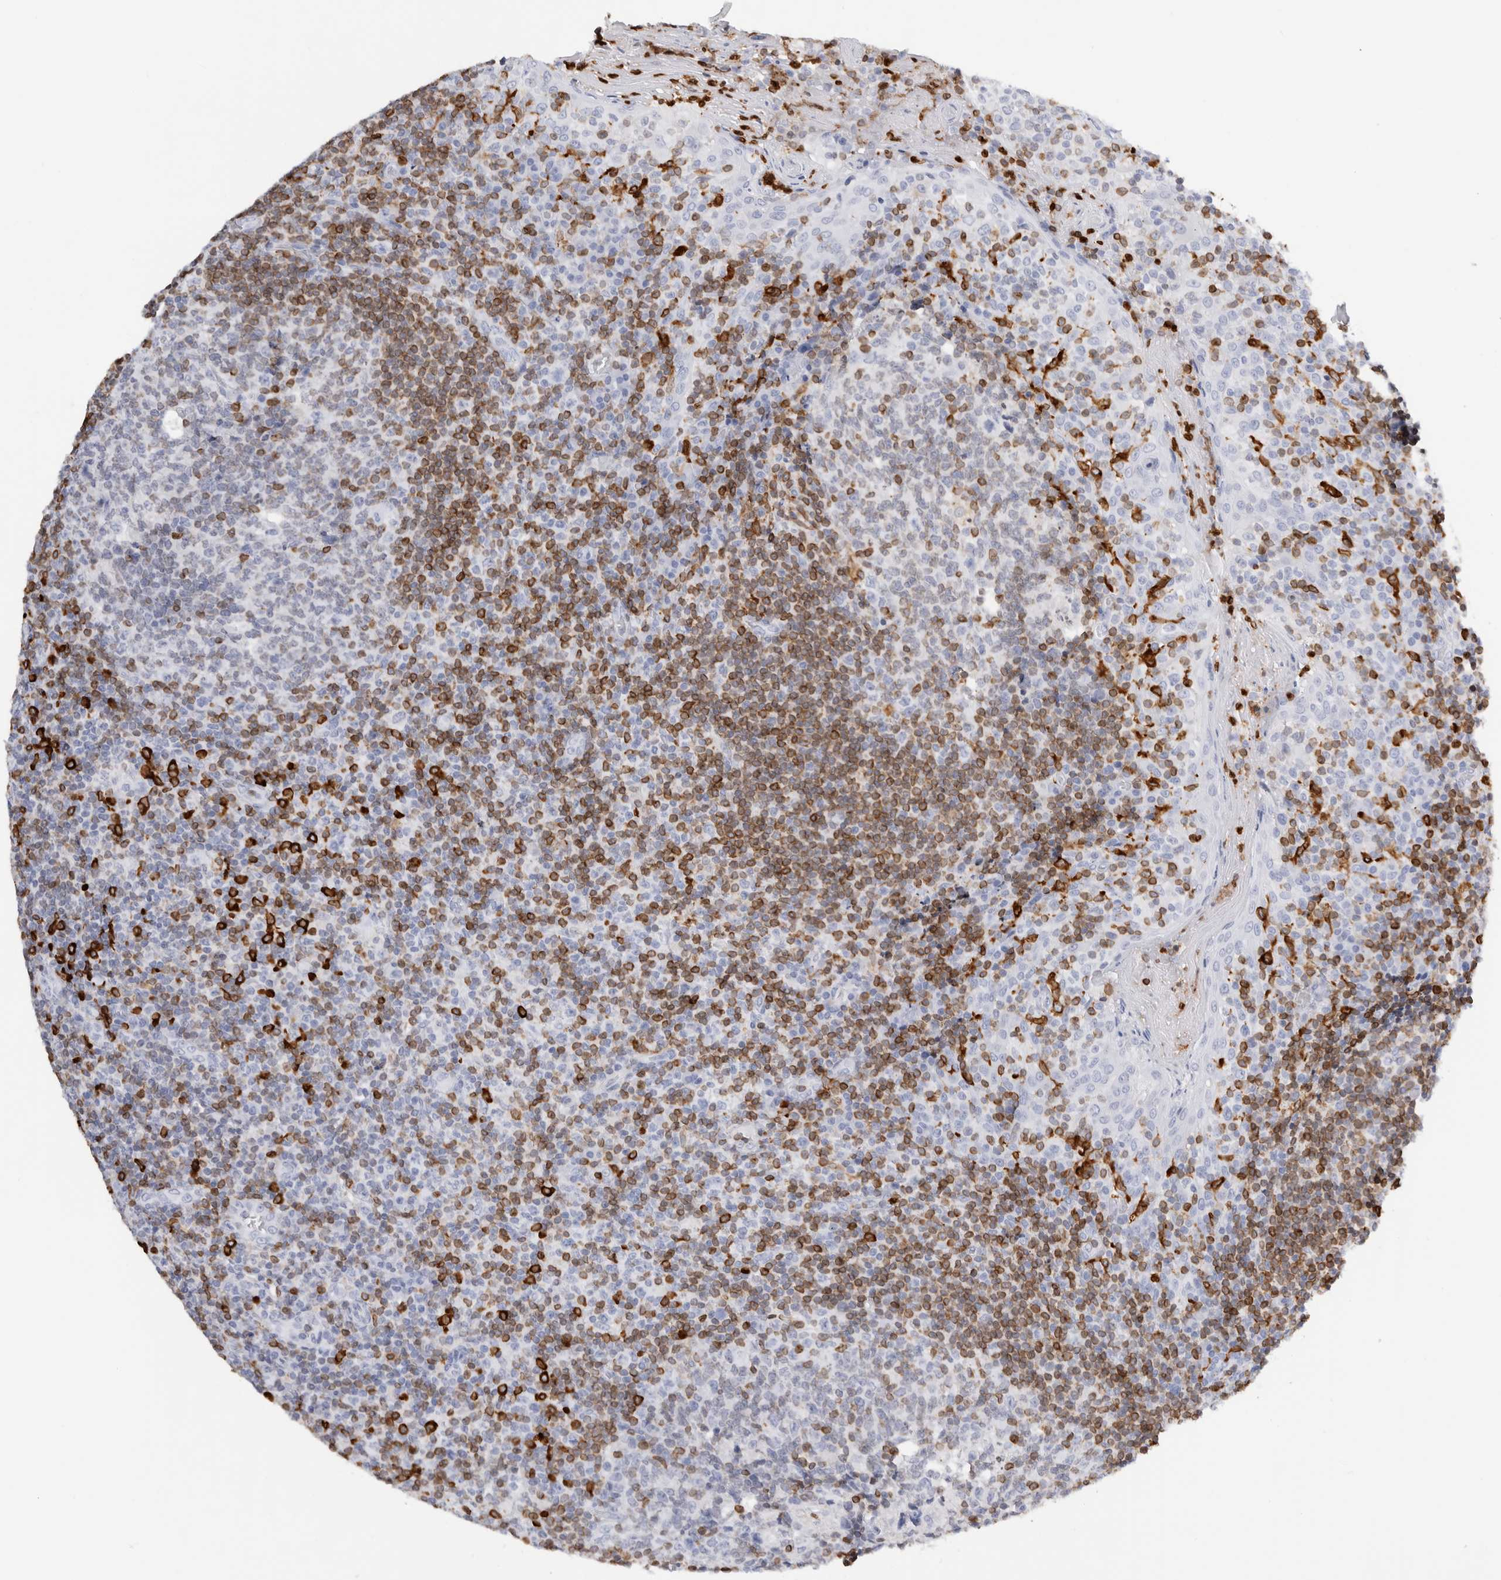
{"staining": {"intensity": "moderate", "quantity": "<25%", "location": "cytoplasmic/membranous"}, "tissue": "tonsil", "cell_type": "Germinal center cells", "image_type": "normal", "snomed": [{"axis": "morphology", "description": "Normal tissue, NOS"}, {"axis": "topography", "description": "Tonsil"}], "caption": "The photomicrograph displays staining of unremarkable tonsil, revealing moderate cytoplasmic/membranous protein expression (brown color) within germinal center cells.", "gene": "ALOX5AP", "patient": {"sex": "female", "age": 19}}